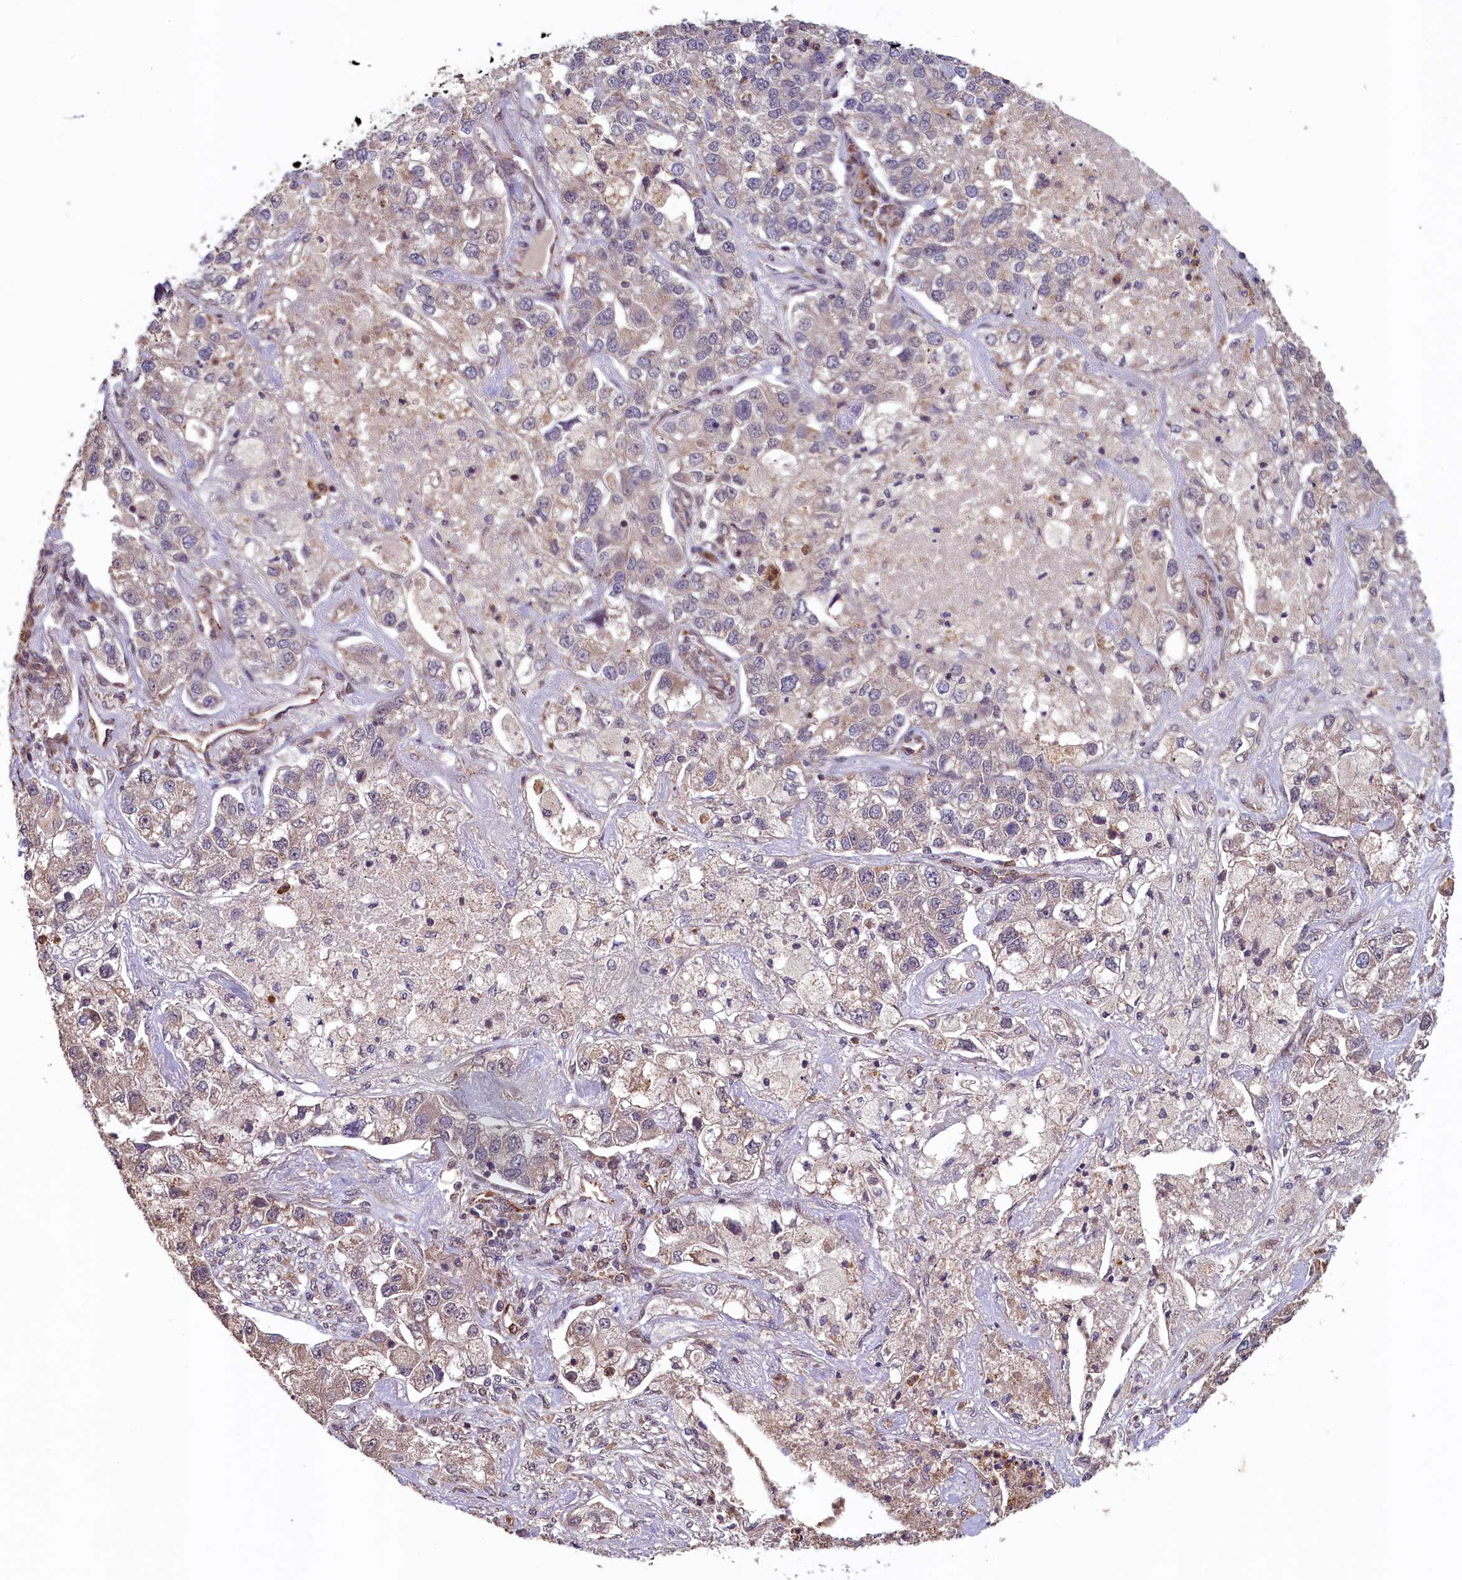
{"staining": {"intensity": "weak", "quantity": "<25%", "location": "cytoplasmic/membranous"}, "tissue": "lung cancer", "cell_type": "Tumor cells", "image_type": "cancer", "snomed": [{"axis": "morphology", "description": "Adenocarcinoma, NOS"}, {"axis": "topography", "description": "Lung"}], "caption": "Immunohistochemical staining of human lung cancer reveals no significant positivity in tumor cells. (DAB (3,3'-diaminobenzidine) IHC with hematoxylin counter stain).", "gene": "ACSBG1", "patient": {"sex": "male", "age": 49}}